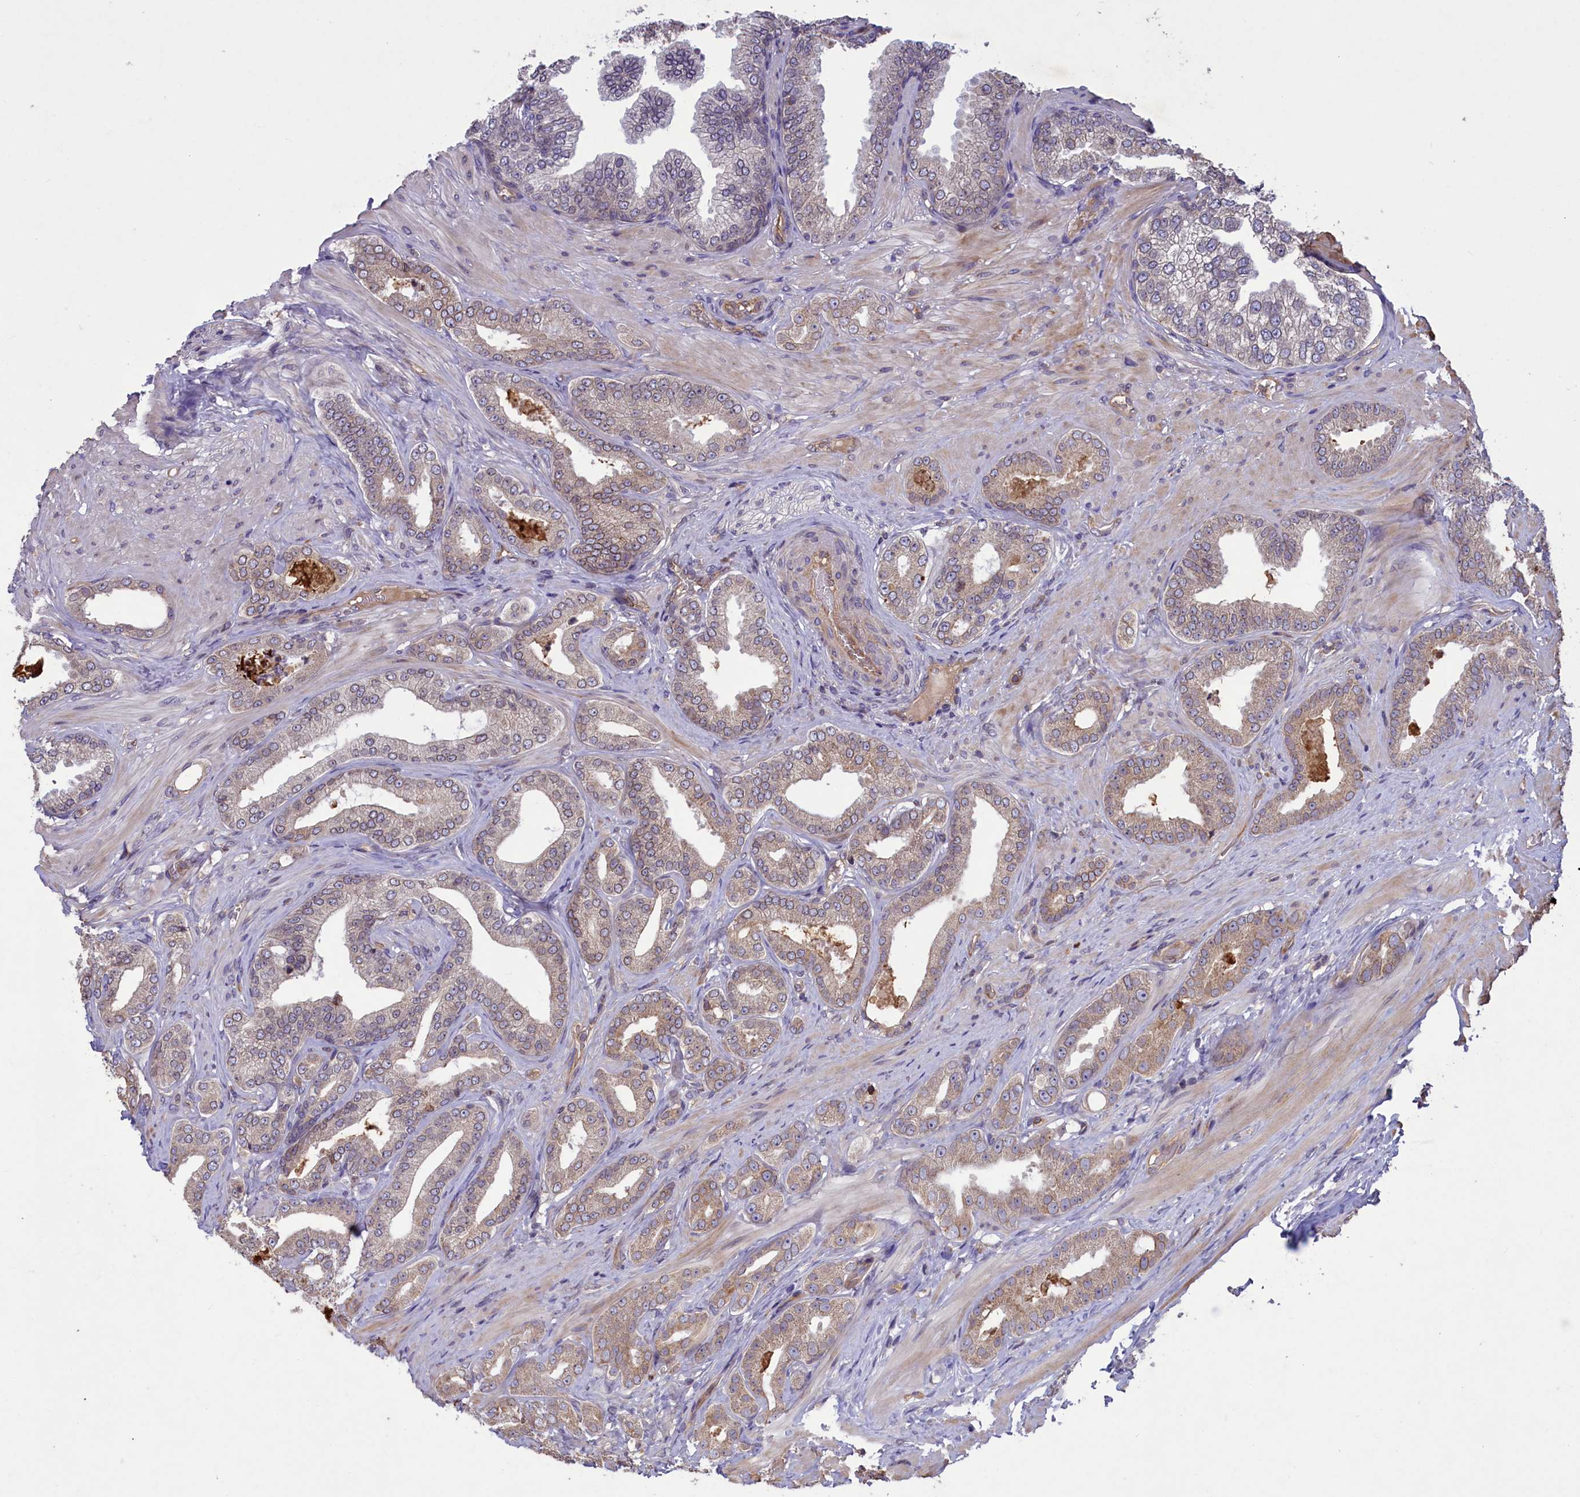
{"staining": {"intensity": "weak", "quantity": ">75%", "location": "cytoplasmic/membranous"}, "tissue": "prostate cancer", "cell_type": "Tumor cells", "image_type": "cancer", "snomed": [{"axis": "morphology", "description": "Adenocarcinoma, Low grade"}, {"axis": "topography", "description": "Prostate"}], "caption": "Protein staining exhibits weak cytoplasmic/membranous positivity in about >75% of tumor cells in prostate cancer.", "gene": "CCDC125", "patient": {"sex": "male", "age": 63}}